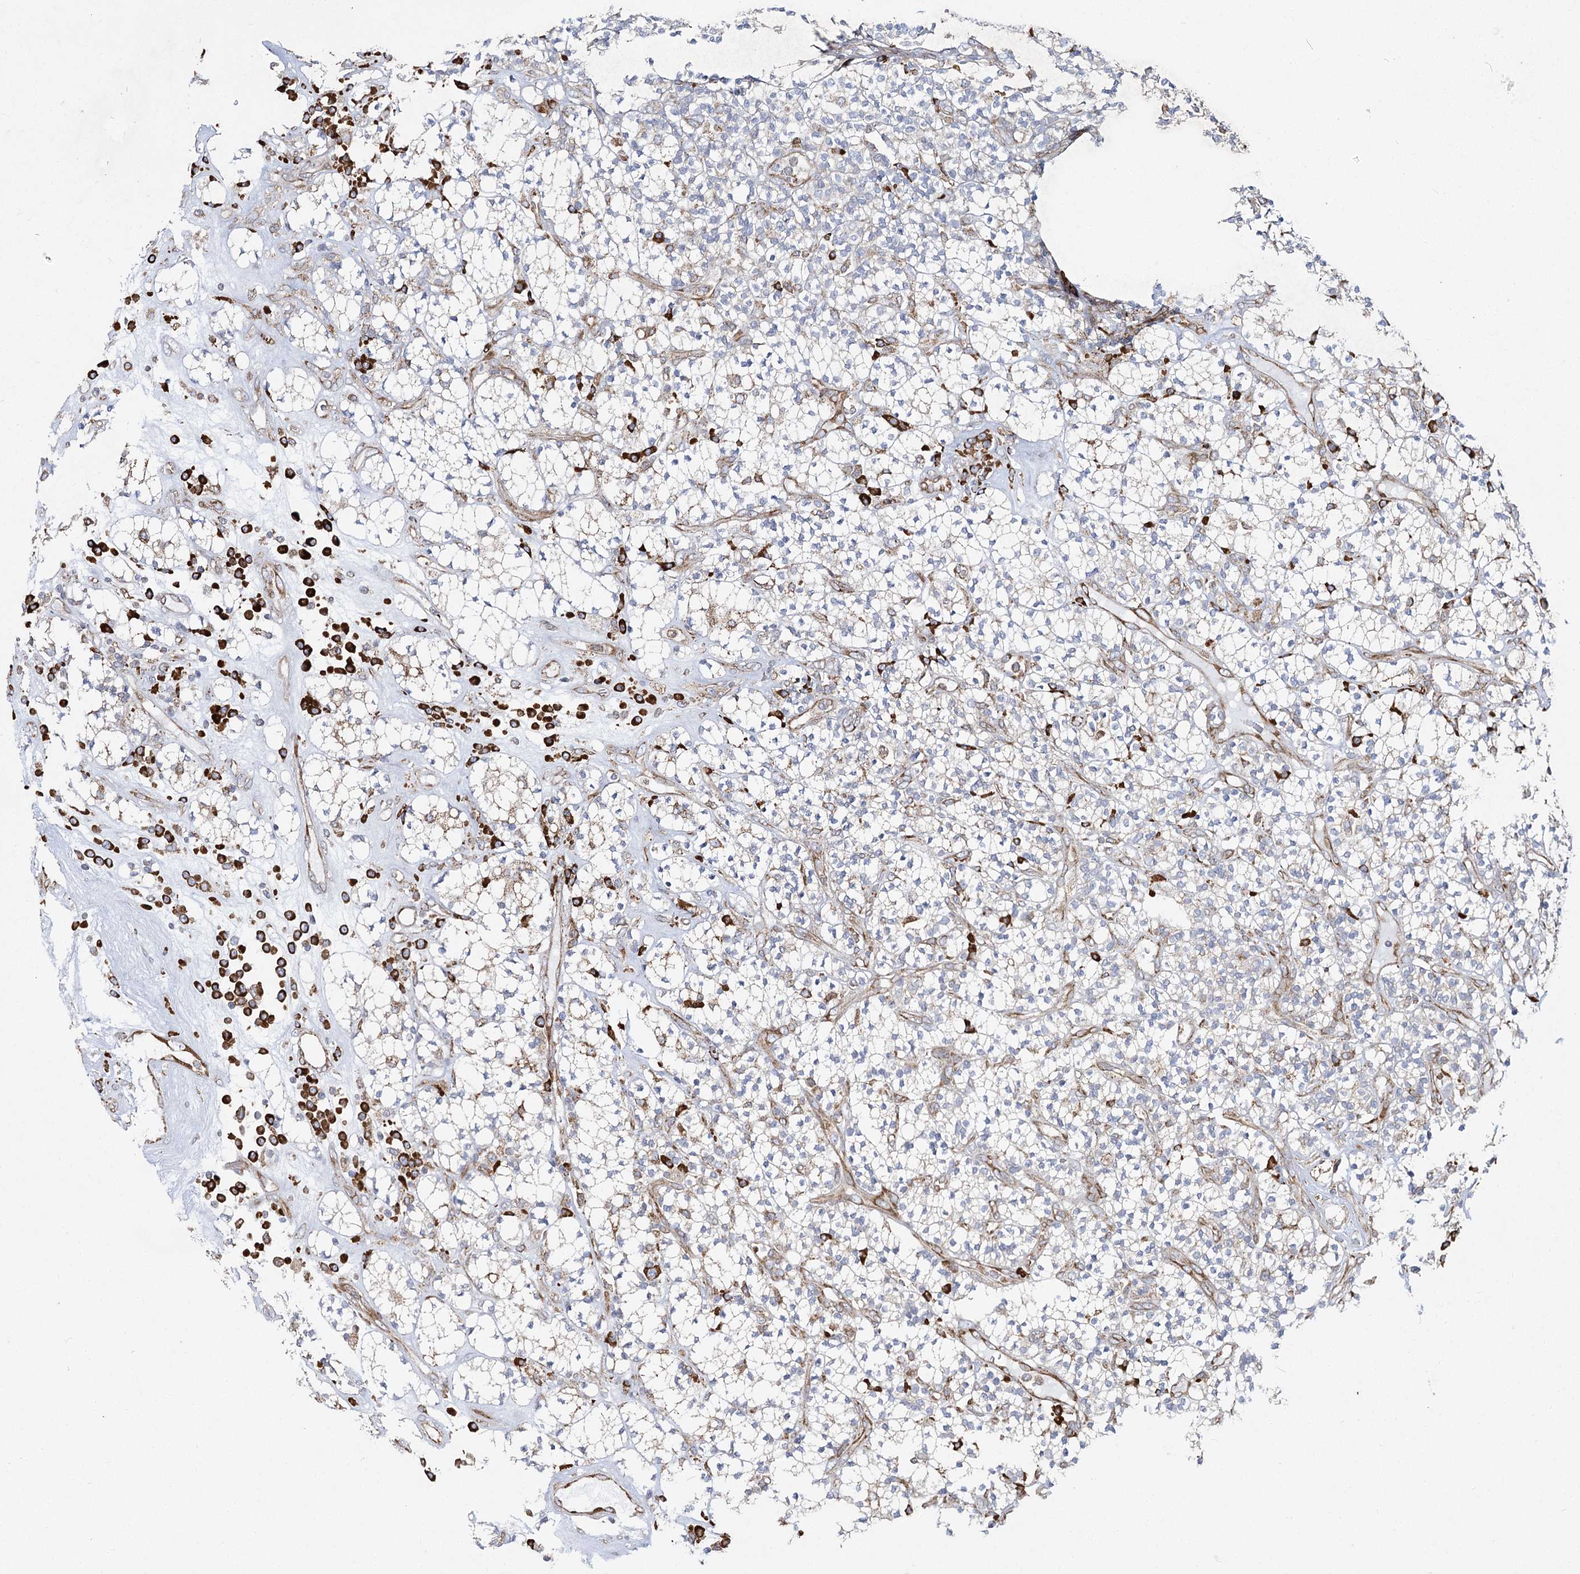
{"staining": {"intensity": "negative", "quantity": "none", "location": "none"}, "tissue": "renal cancer", "cell_type": "Tumor cells", "image_type": "cancer", "snomed": [{"axis": "morphology", "description": "Adenocarcinoma, NOS"}, {"axis": "topography", "description": "Kidney"}], "caption": "Tumor cells are negative for protein expression in human renal adenocarcinoma.", "gene": "NHLRC2", "patient": {"sex": "male", "age": 77}}